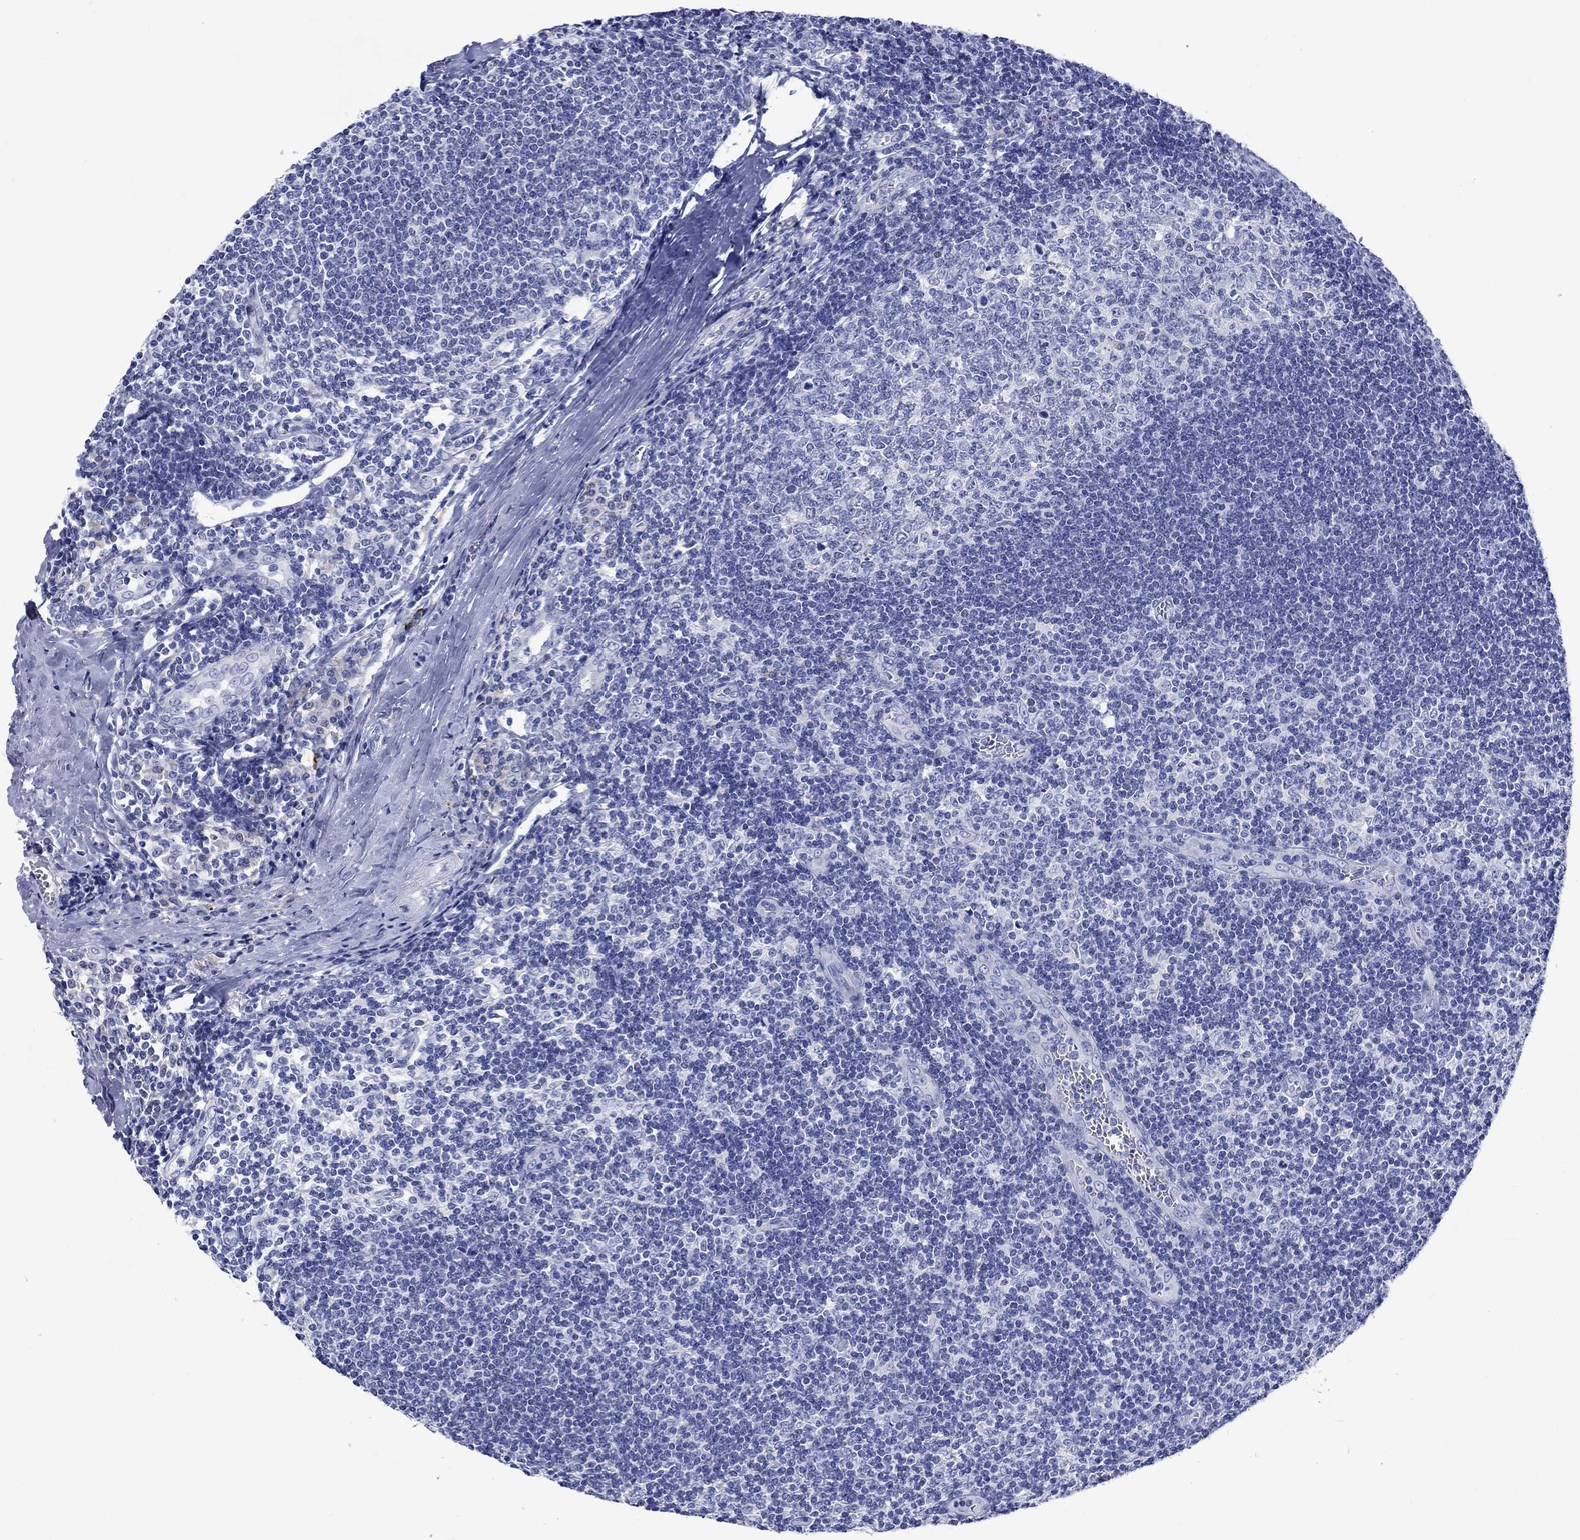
{"staining": {"intensity": "negative", "quantity": "none", "location": "none"}, "tissue": "tonsil", "cell_type": "Germinal center cells", "image_type": "normal", "snomed": [{"axis": "morphology", "description": "Normal tissue, NOS"}, {"axis": "topography", "description": "Tonsil"}], "caption": "Germinal center cells are negative for protein expression in normal human tonsil. The staining was performed using DAB to visualize the protein expression in brown, while the nuclei were stained in blue with hematoxylin (Magnification: 20x).", "gene": "CACNG3", "patient": {"sex": "male", "age": 33}}